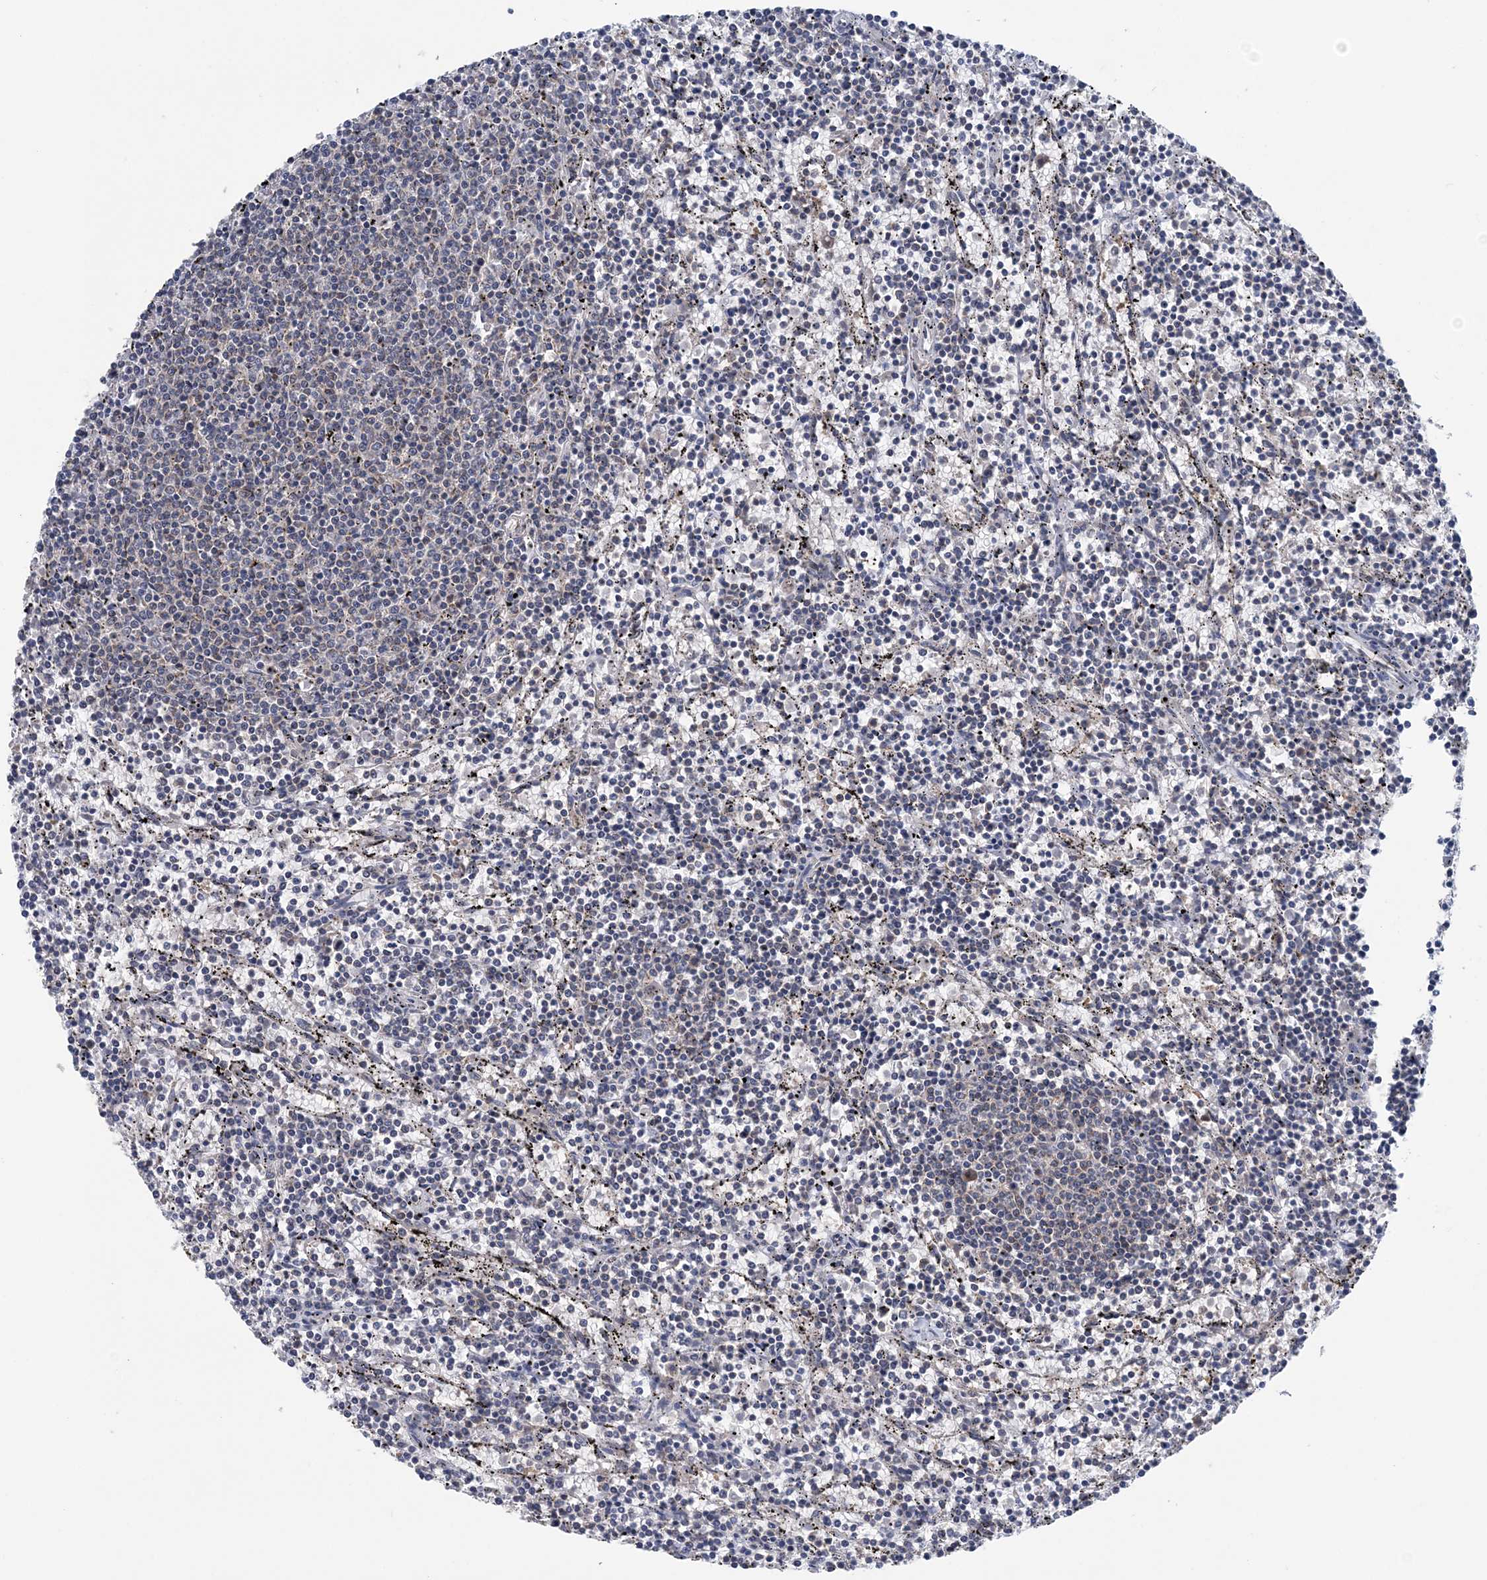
{"staining": {"intensity": "negative", "quantity": "none", "location": "none"}, "tissue": "lymphoma", "cell_type": "Tumor cells", "image_type": "cancer", "snomed": [{"axis": "morphology", "description": "Malignant lymphoma, non-Hodgkin's type, Low grade"}, {"axis": "topography", "description": "Spleen"}], "caption": "Low-grade malignant lymphoma, non-Hodgkin's type was stained to show a protein in brown. There is no significant expression in tumor cells.", "gene": "COPE", "patient": {"sex": "female", "age": 50}}